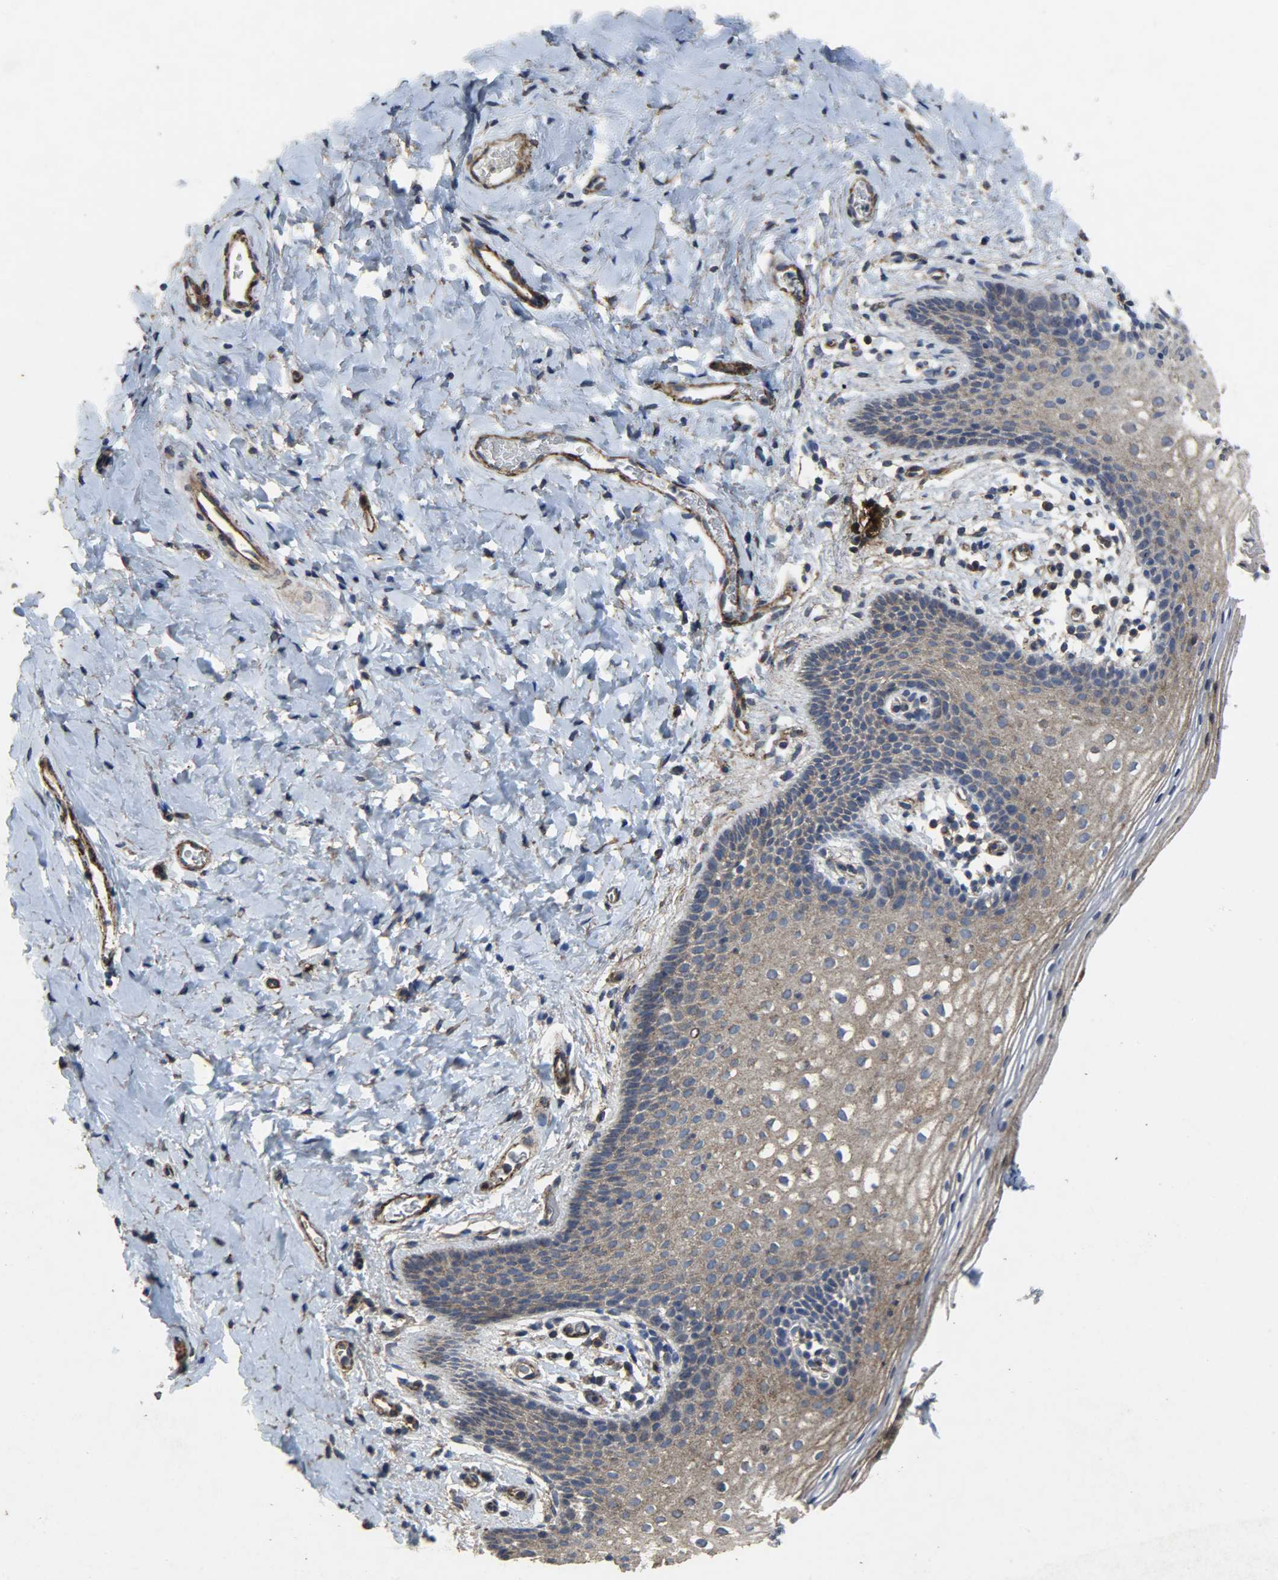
{"staining": {"intensity": "weak", "quantity": ">75%", "location": "cytoplasmic/membranous"}, "tissue": "vagina", "cell_type": "Squamous epithelial cells", "image_type": "normal", "snomed": [{"axis": "morphology", "description": "Normal tissue, NOS"}, {"axis": "topography", "description": "Vagina"}], "caption": "A brown stain shows weak cytoplasmic/membranous staining of a protein in squamous epithelial cells of benign human vagina. (DAB (3,3'-diaminobenzidine) IHC with brightfield microscopy, high magnification).", "gene": "TPM4", "patient": {"sex": "female", "age": 55}}